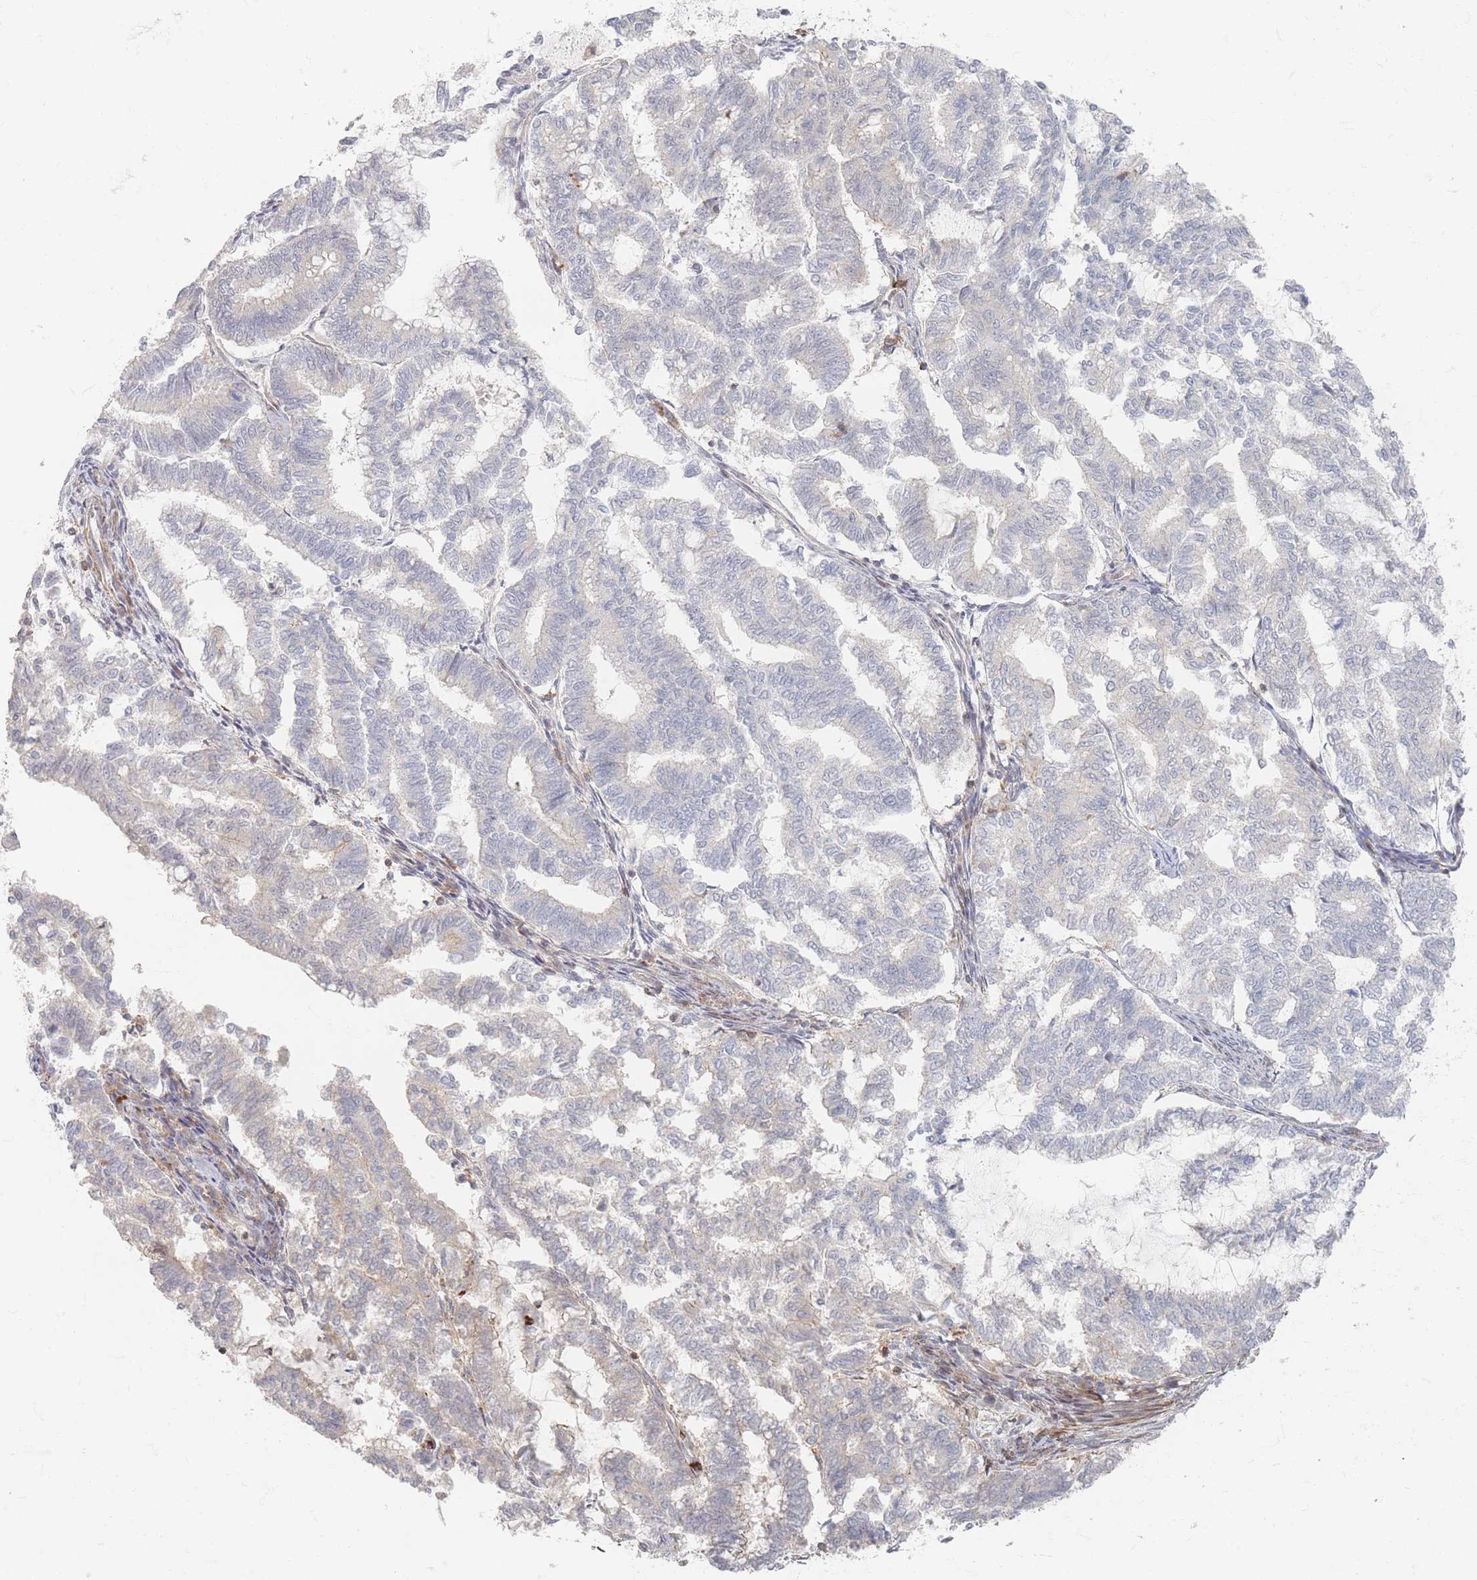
{"staining": {"intensity": "negative", "quantity": "none", "location": "none"}, "tissue": "endometrial cancer", "cell_type": "Tumor cells", "image_type": "cancer", "snomed": [{"axis": "morphology", "description": "Adenocarcinoma, NOS"}, {"axis": "topography", "description": "Endometrium"}], "caption": "Immunohistochemistry (IHC) of human endometrial adenocarcinoma reveals no positivity in tumor cells.", "gene": "ZNF852", "patient": {"sex": "female", "age": 79}}